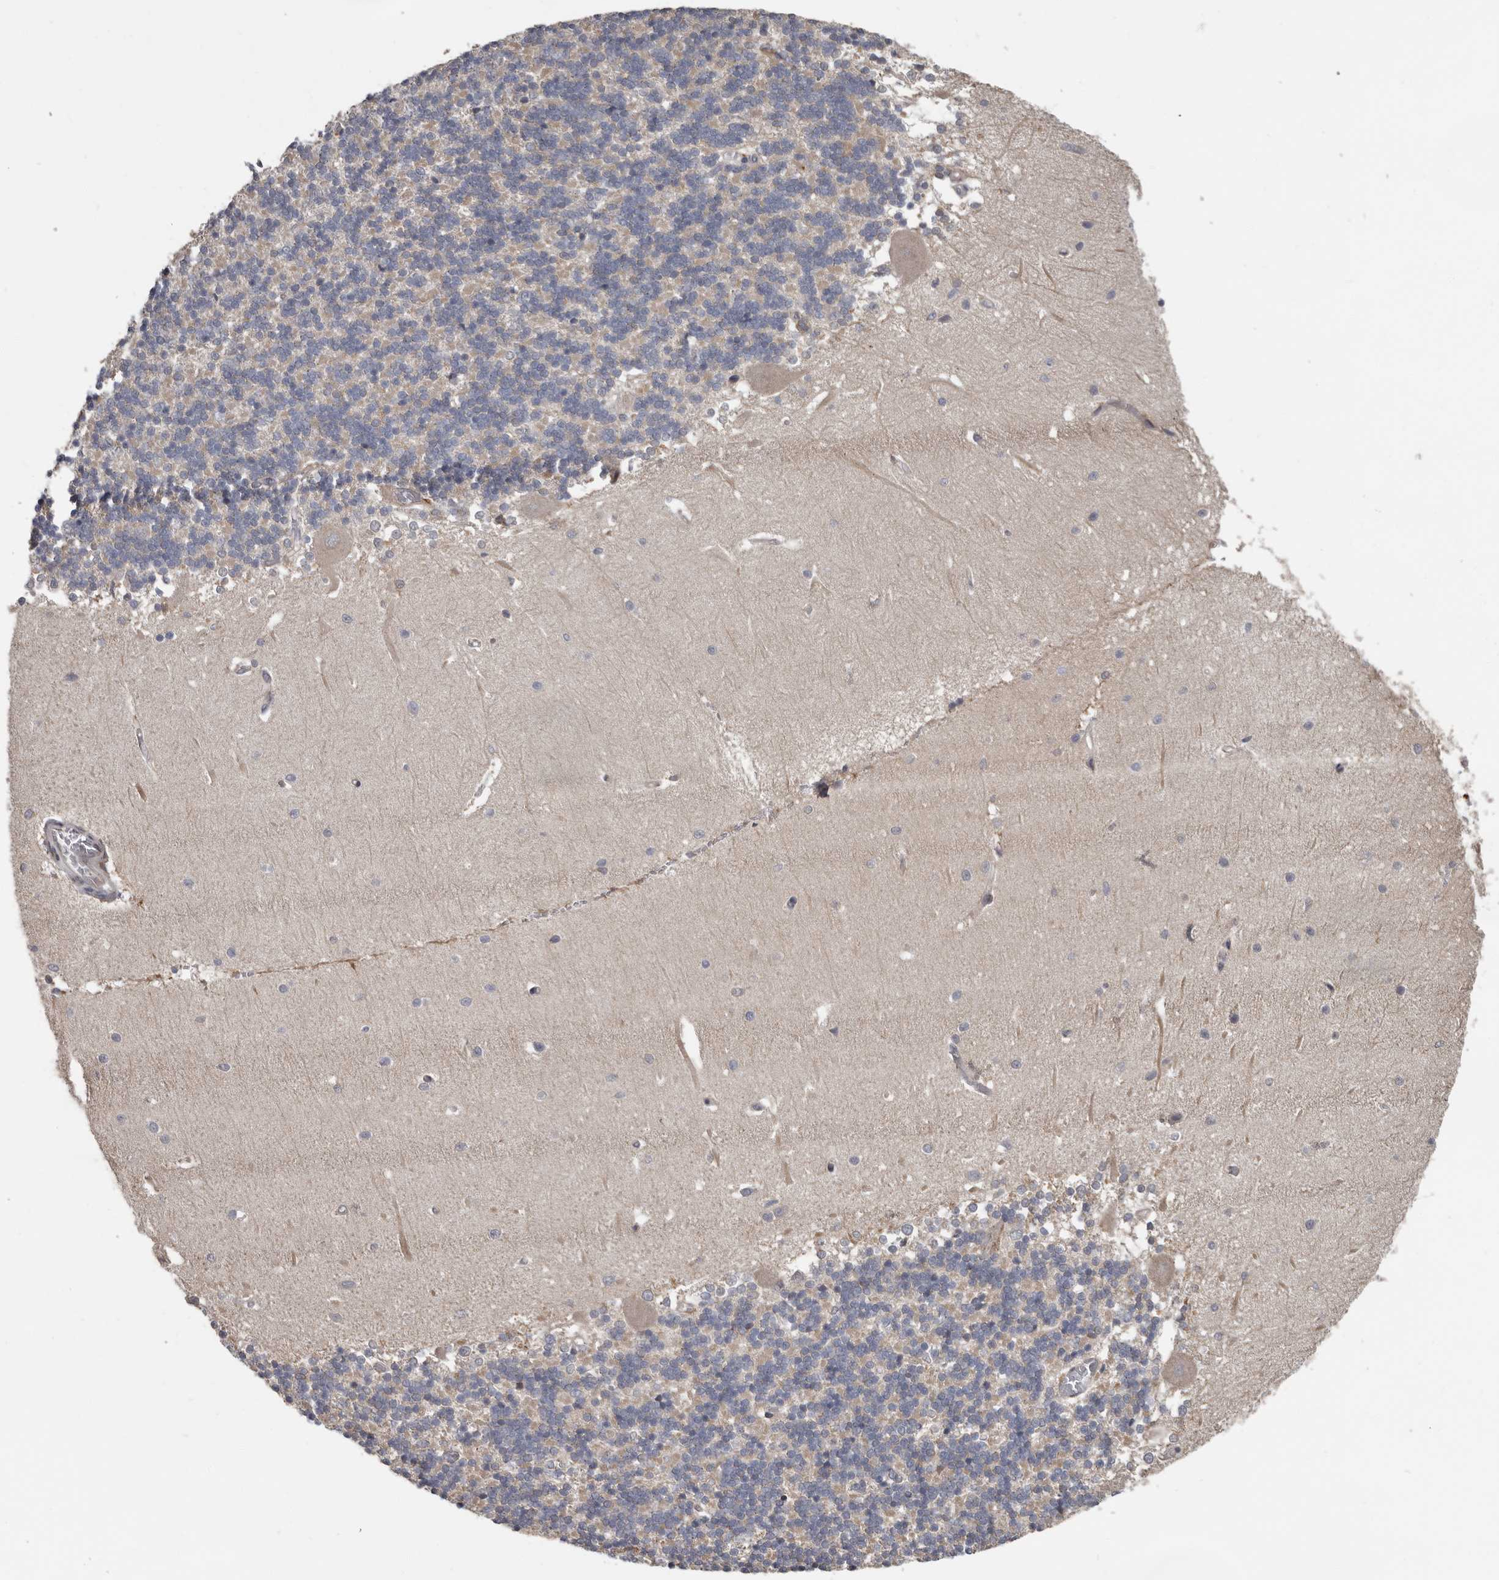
{"staining": {"intensity": "negative", "quantity": "none", "location": "none"}, "tissue": "cerebellum", "cell_type": "Cells in granular layer", "image_type": "normal", "snomed": [{"axis": "morphology", "description": "Normal tissue, NOS"}, {"axis": "topography", "description": "Cerebellum"}], "caption": "This photomicrograph is of unremarkable cerebellum stained with immunohistochemistry (IHC) to label a protein in brown with the nuclei are counter-stained blue. There is no positivity in cells in granular layer. Brightfield microscopy of immunohistochemistry (IHC) stained with DAB (brown) and hematoxylin (blue), captured at high magnification.", "gene": "MTF1", "patient": {"sex": "male", "age": 37}}